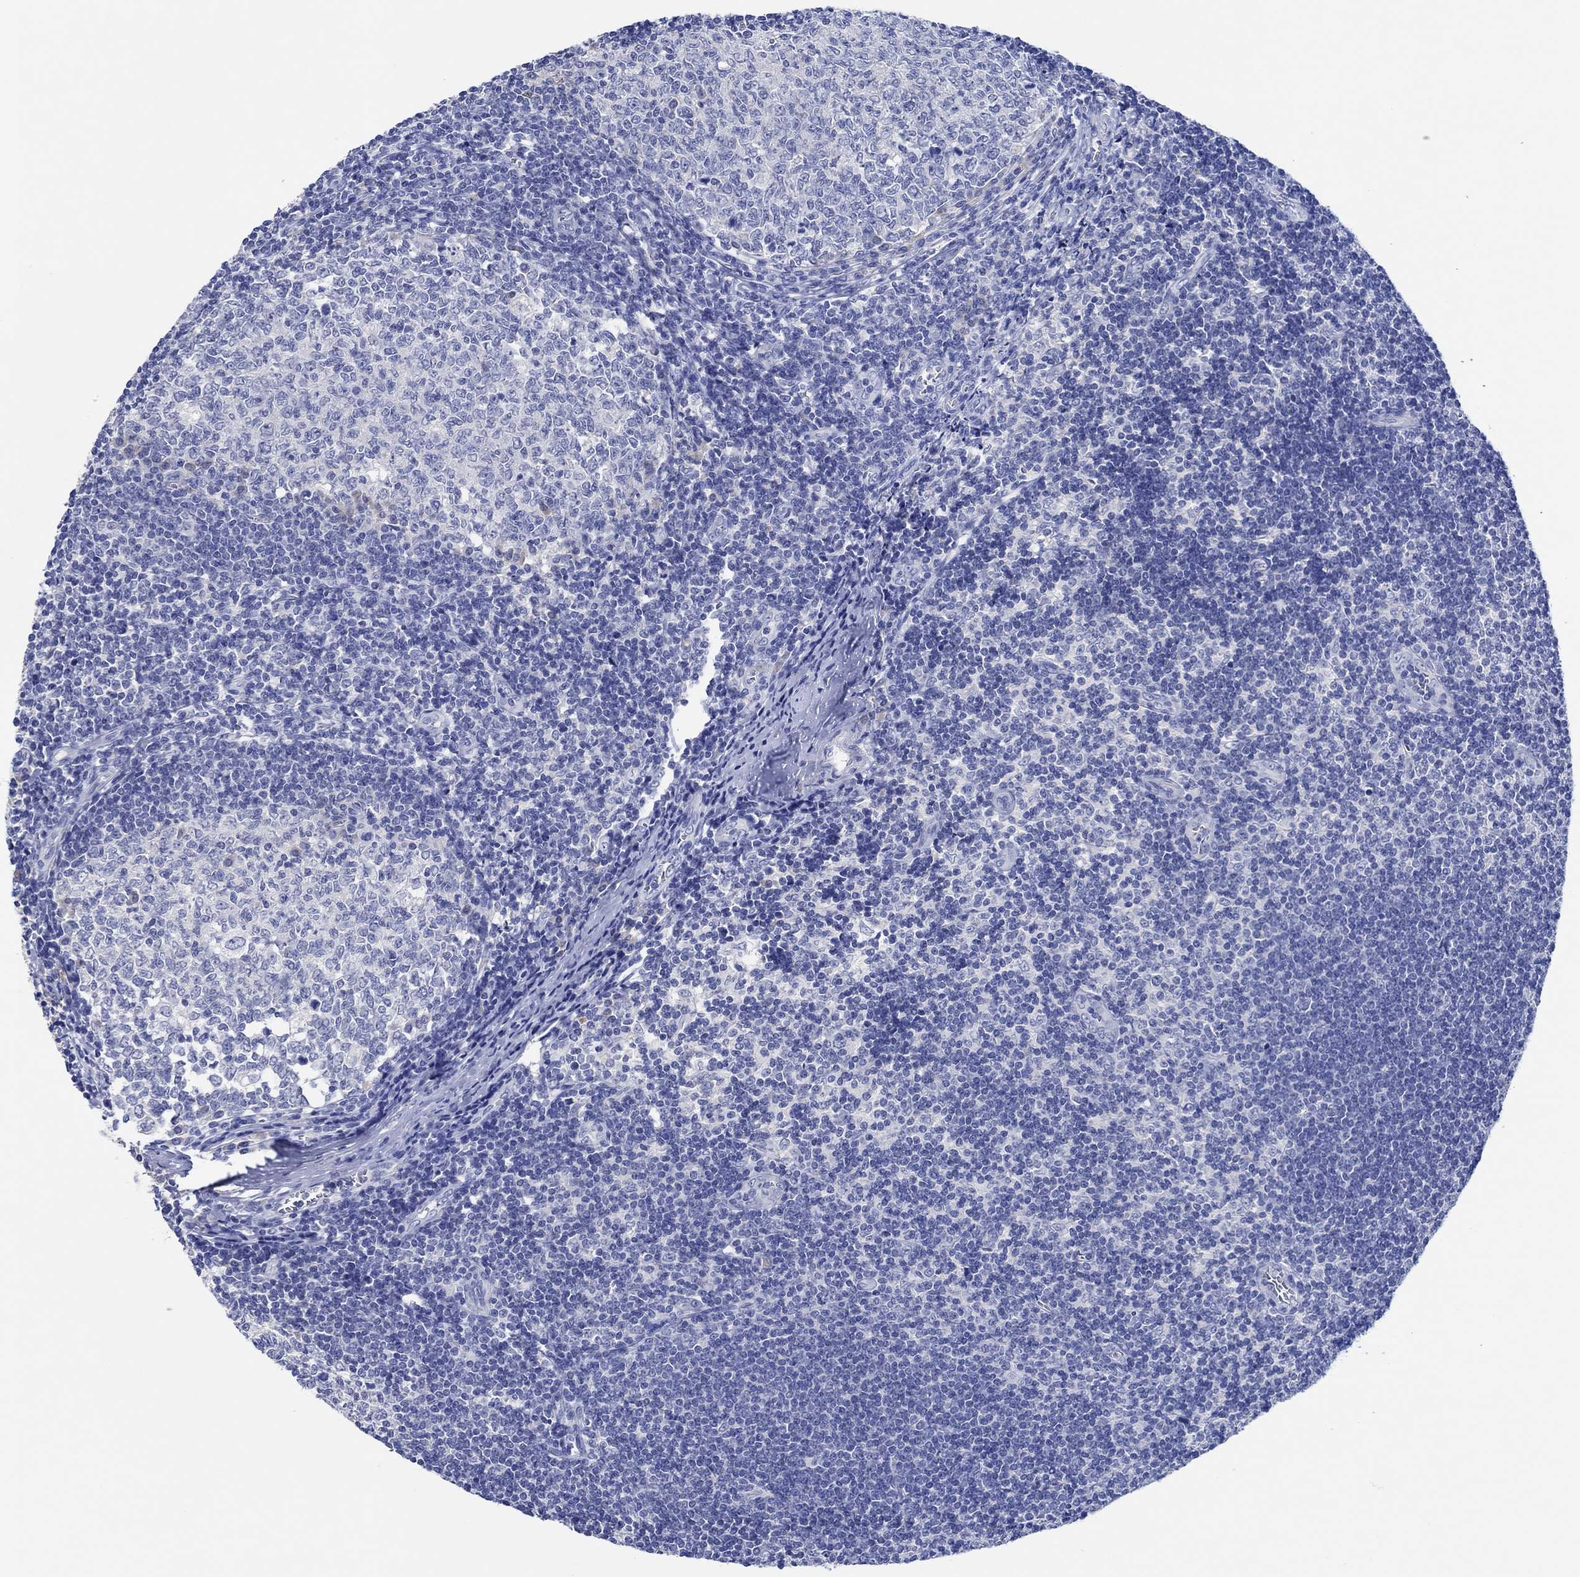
{"staining": {"intensity": "negative", "quantity": "none", "location": "none"}, "tissue": "tonsil", "cell_type": "Germinal center cells", "image_type": "normal", "snomed": [{"axis": "morphology", "description": "Normal tissue, NOS"}, {"axis": "topography", "description": "Tonsil"}], "caption": "Immunohistochemistry (IHC) photomicrograph of benign tonsil: tonsil stained with DAB (3,3'-diaminobenzidine) reveals no significant protein positivity in germinal center cells.", "gene": "CPNE6", "patient": {"sex": "male", "age": 33}}